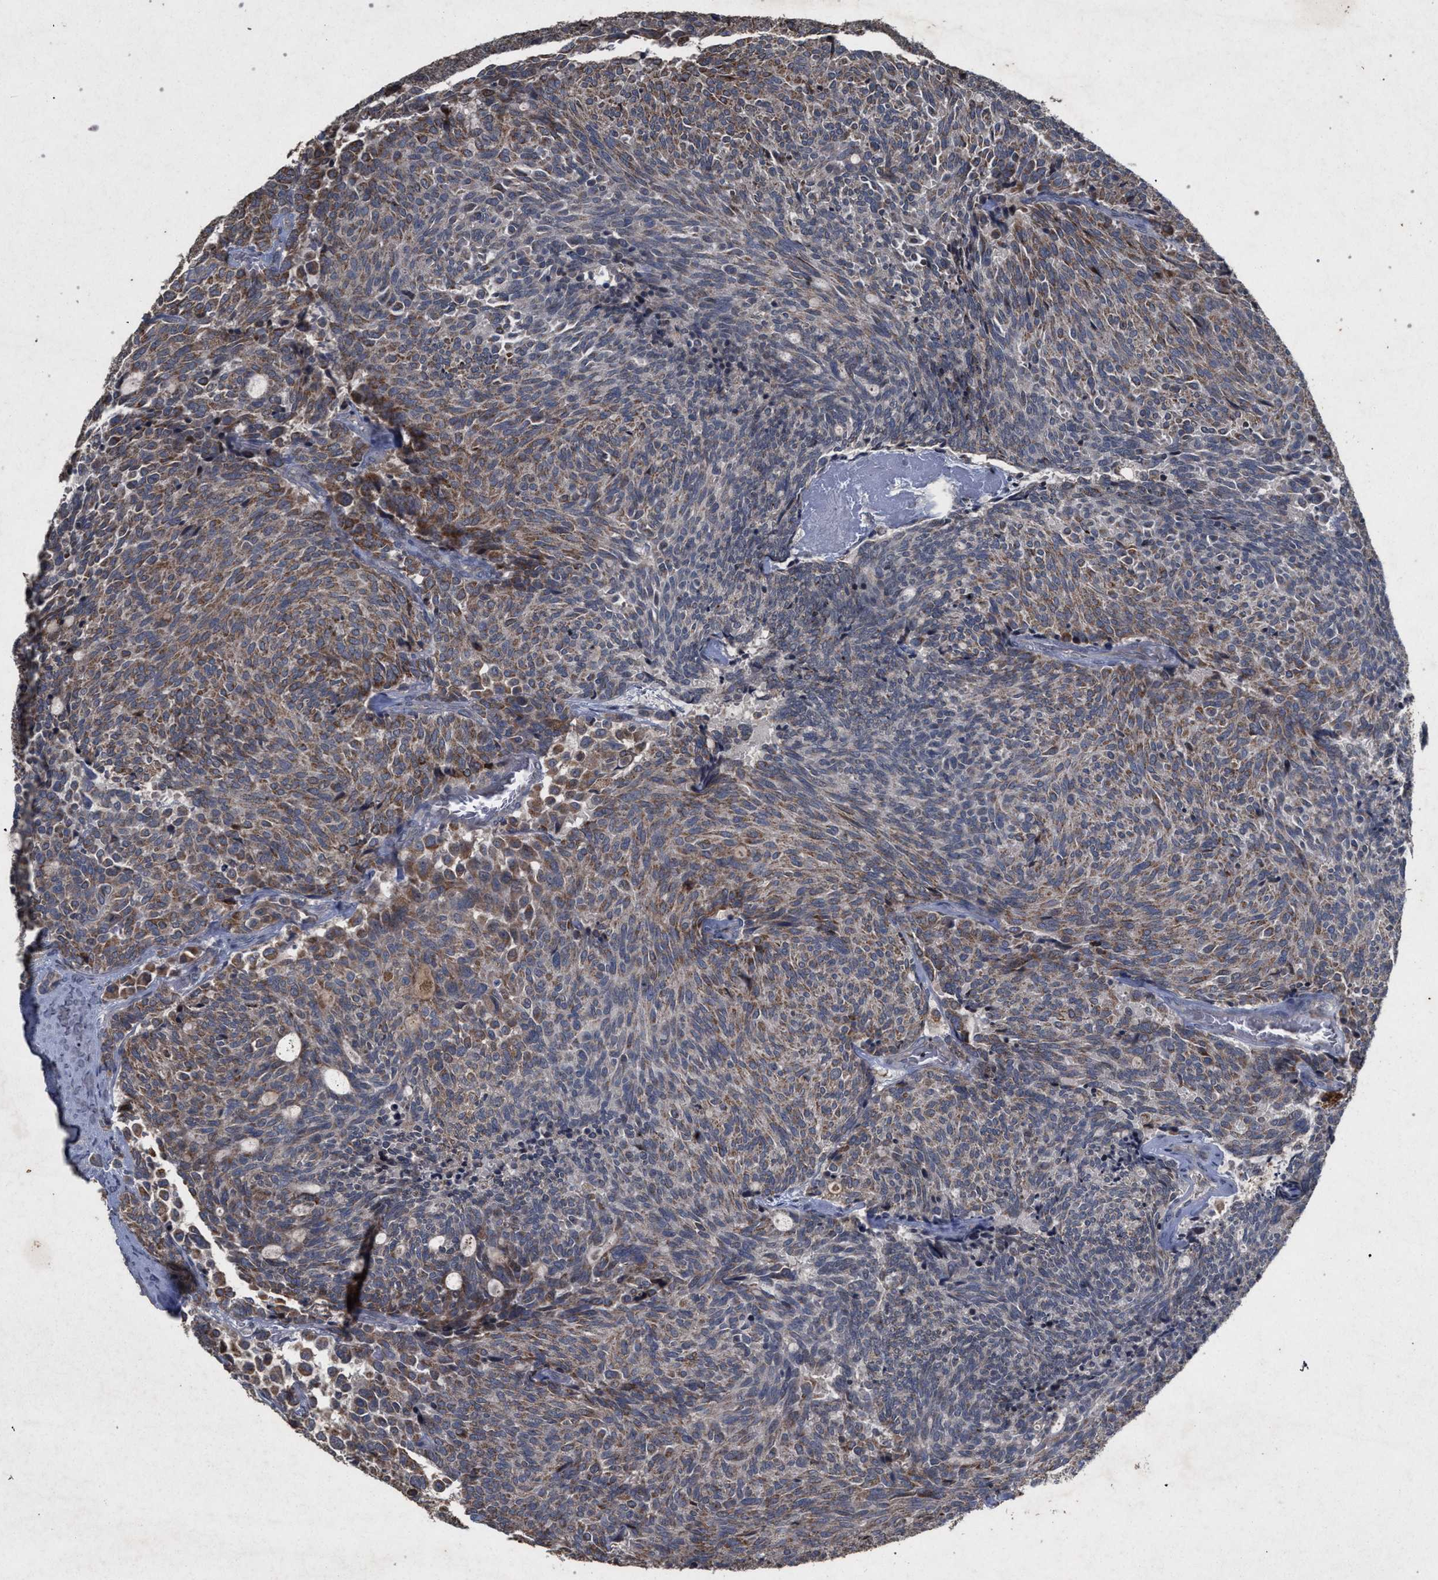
{"staining": {"intensity": "moderate", "quantity": "25%-75%", "location": "cytoplasmic/membranous"}, "tissue": "carcinoid", "cell_type": "Tumor cells", "image_type": "cancer", "snomed": [{"axis": "morphology", "description": "Carcinoid, malignant, NOS"}, {"axis": "topography", "description": "Pancreas"}], "caption": "About 25%-75% of tumor cells in carcinoid reveal moderate cytoplasmic/membranous protein staining as visualized by brown immunohistochemical staining.", "gene": "PKD2L1", "patient": {"sex": "female", "age": 54}}